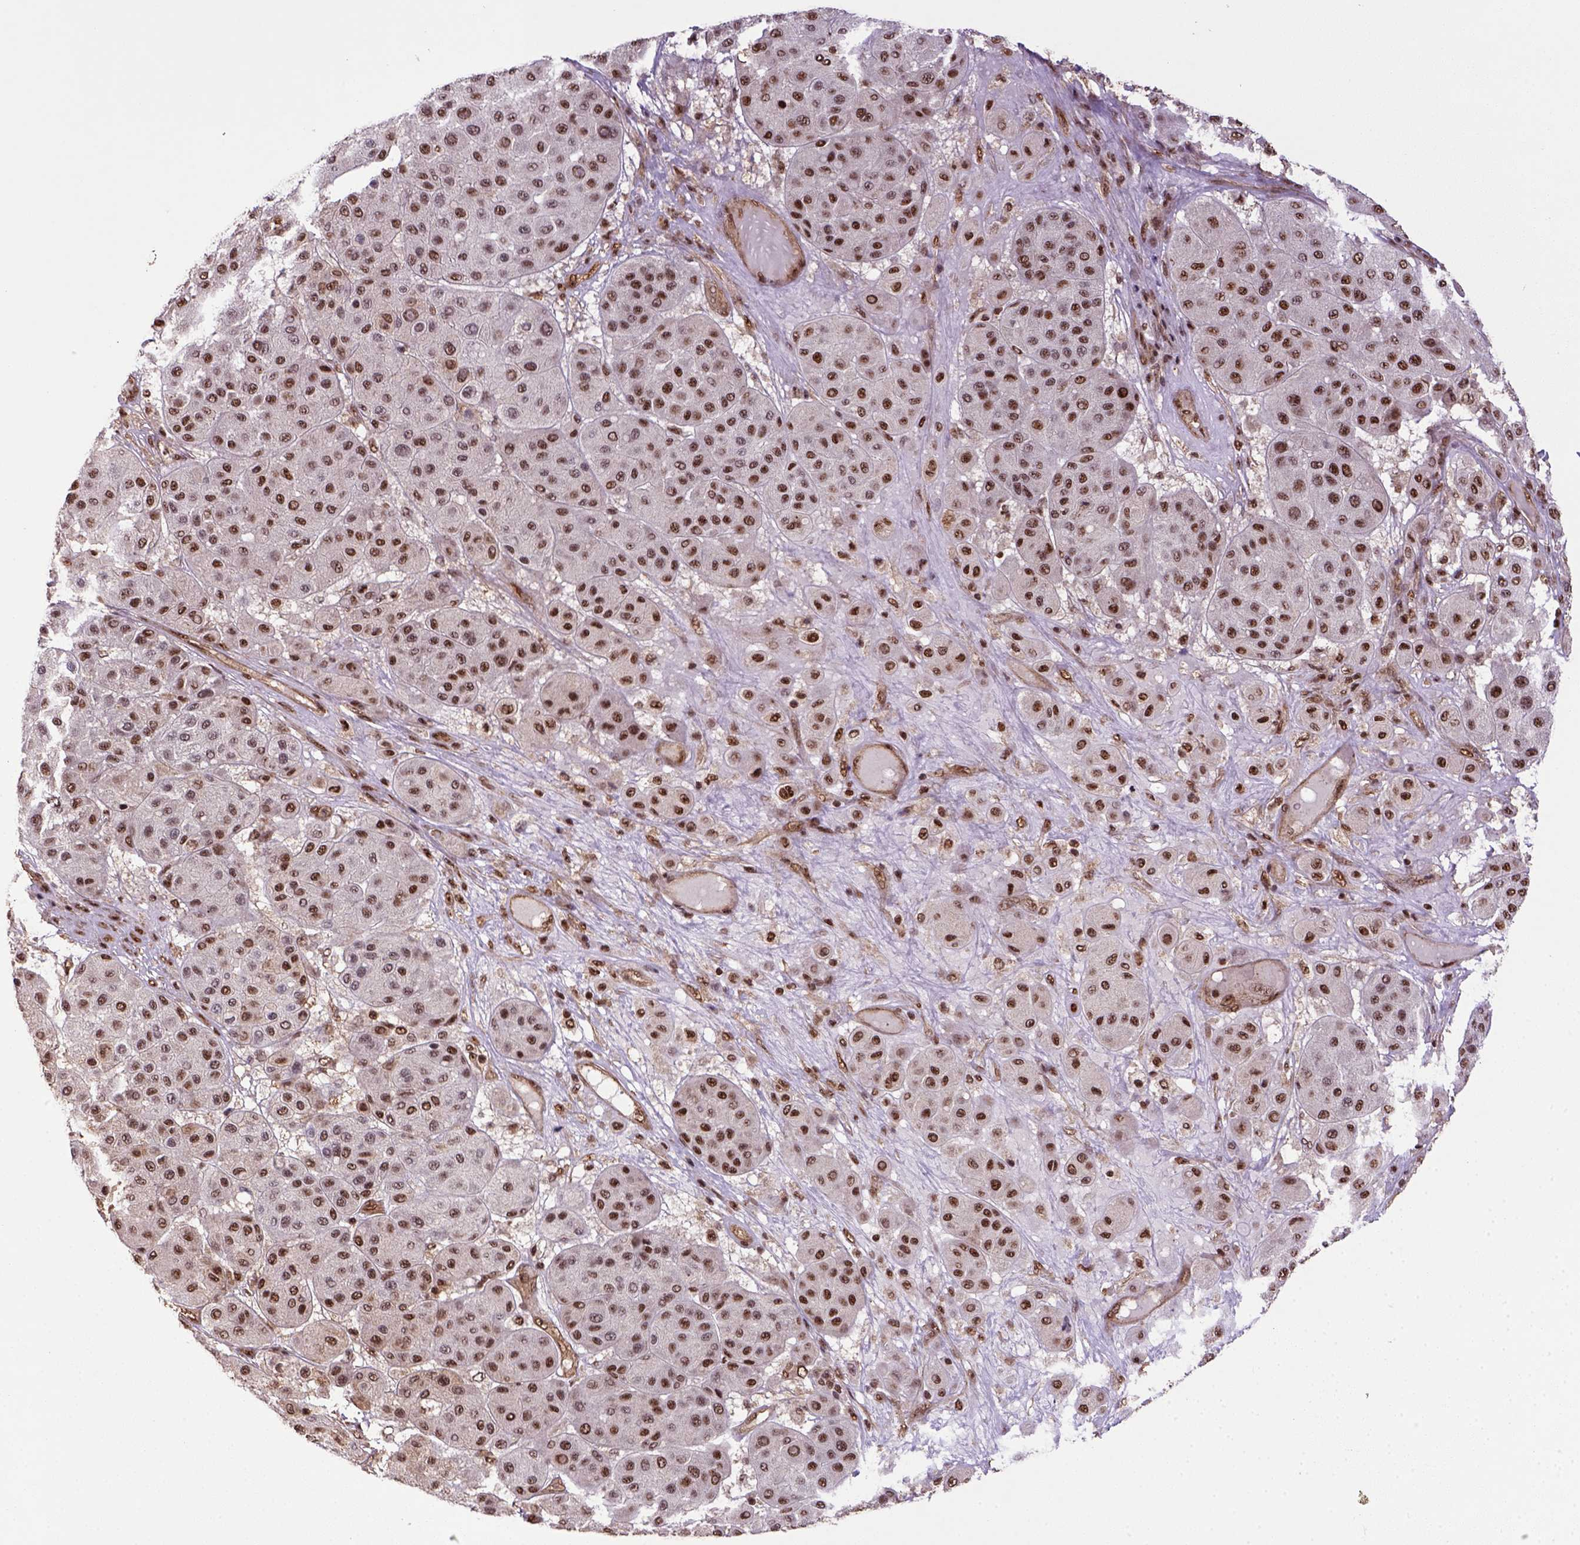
{"staining": {"intensity": "moderate", "quantity": ">75%", "location": "nuclear"}, "tissue": "melanoma", "cell_type": "Tumor cells", "image_type": "cancer", "snomed": [{"axis": "morphology", "description": "Malignant melanoma, Metastatic site"}, {"axis": "topography", "description": "Smooth muscle"}], "caption": "Malignant melanoma (metastatic site) stained with a protein marker shows moderate staining in tumor cells.", "gene": "PPIG", "patient": {"sex": "male", "age": 41}}